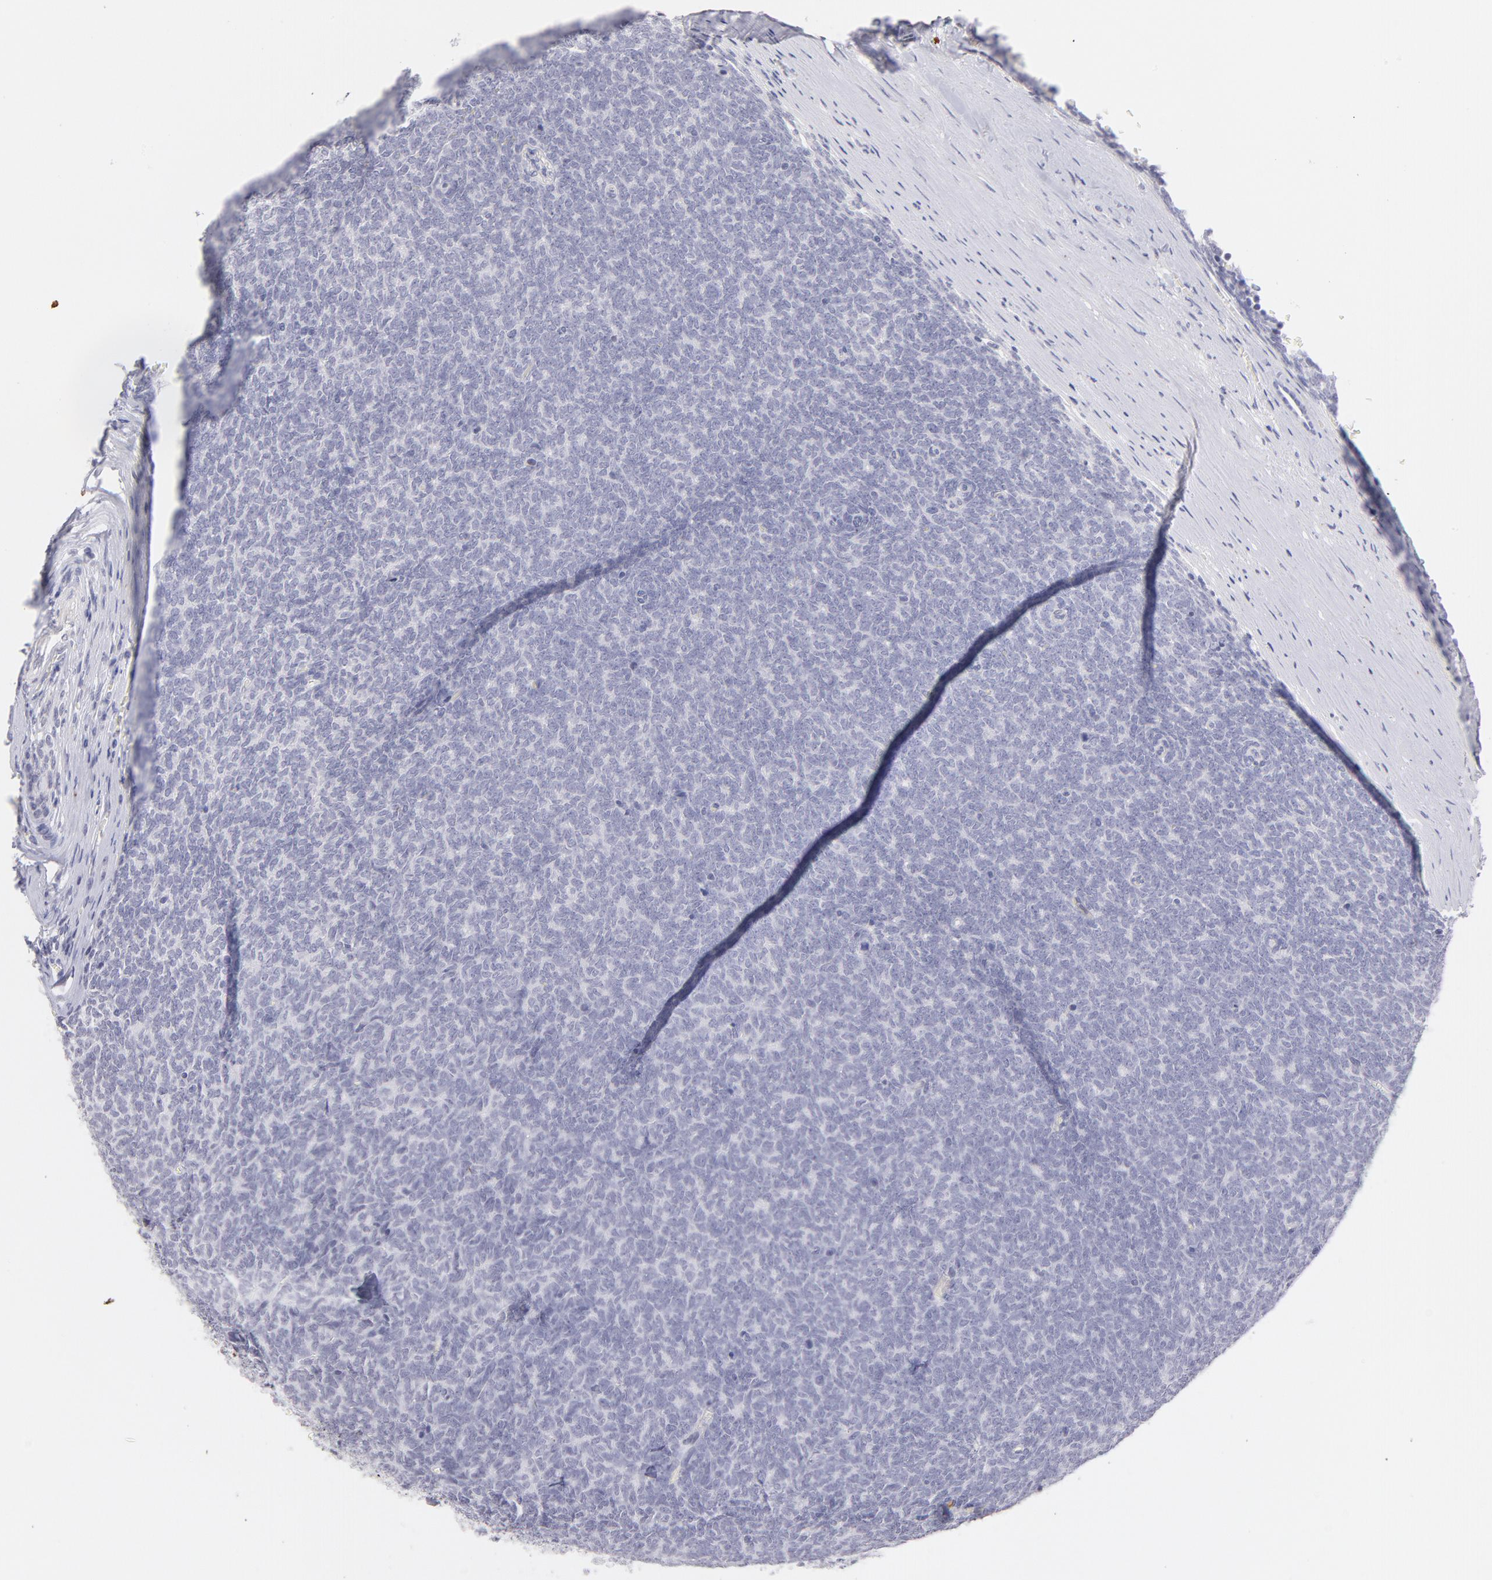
{"staining": {"intensity": "negative", "quantity": "none", "location": "none"}, "tissue": "renal cancer", "cell_type": "Tumor cells", "image_type": "cancer", "snomed": [{"axis": "morphology", "description": "Neoplasm, malignant, NOS"}, {"axis": "topography", "description": "Kidney"}], "caption": "The photomicrograph demonstrates no staining of tumor cells in renal cancer.", "gene": "LTB4R", "patient": {"sex": "male", "age": 28}}